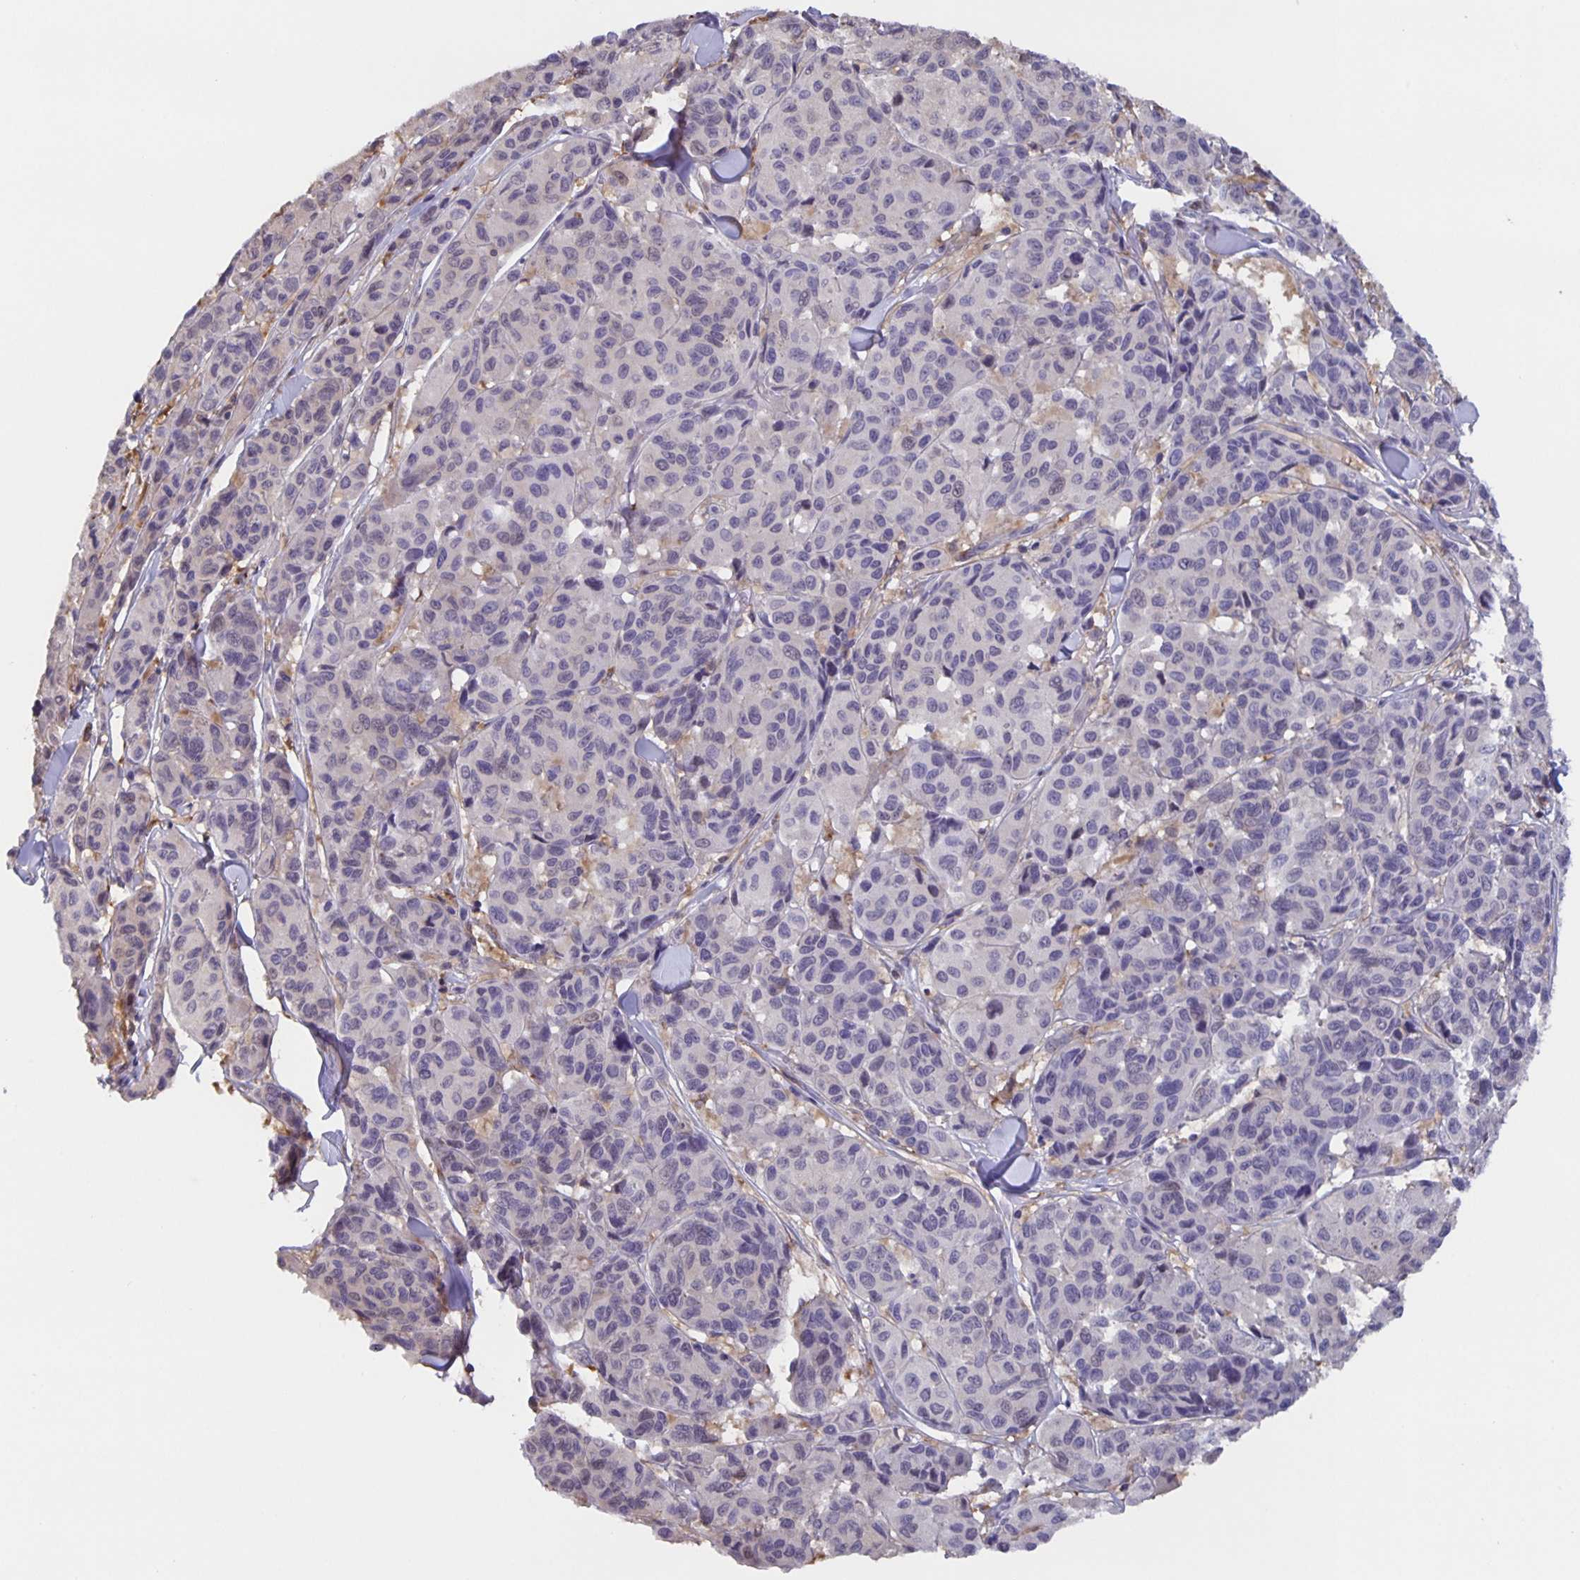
{"staining": {"intensity": "negative", "quantity": "none", "location": "none"}, "tissue": "melanoma", "cell_type": "Tumor cells", "image_type": "cancer", "snomed": [{"axis": "morphology", "description": "Malignant melanoma, NOS"}, {"axis": "topography", "description": "Skin"}], "caption": "DAB immunohistochemical staining of human malignant melanoma shows no significant staining in tumor cells.", "gene": "MARCHF6", "patient": {"sex": "female", "age": 66}}